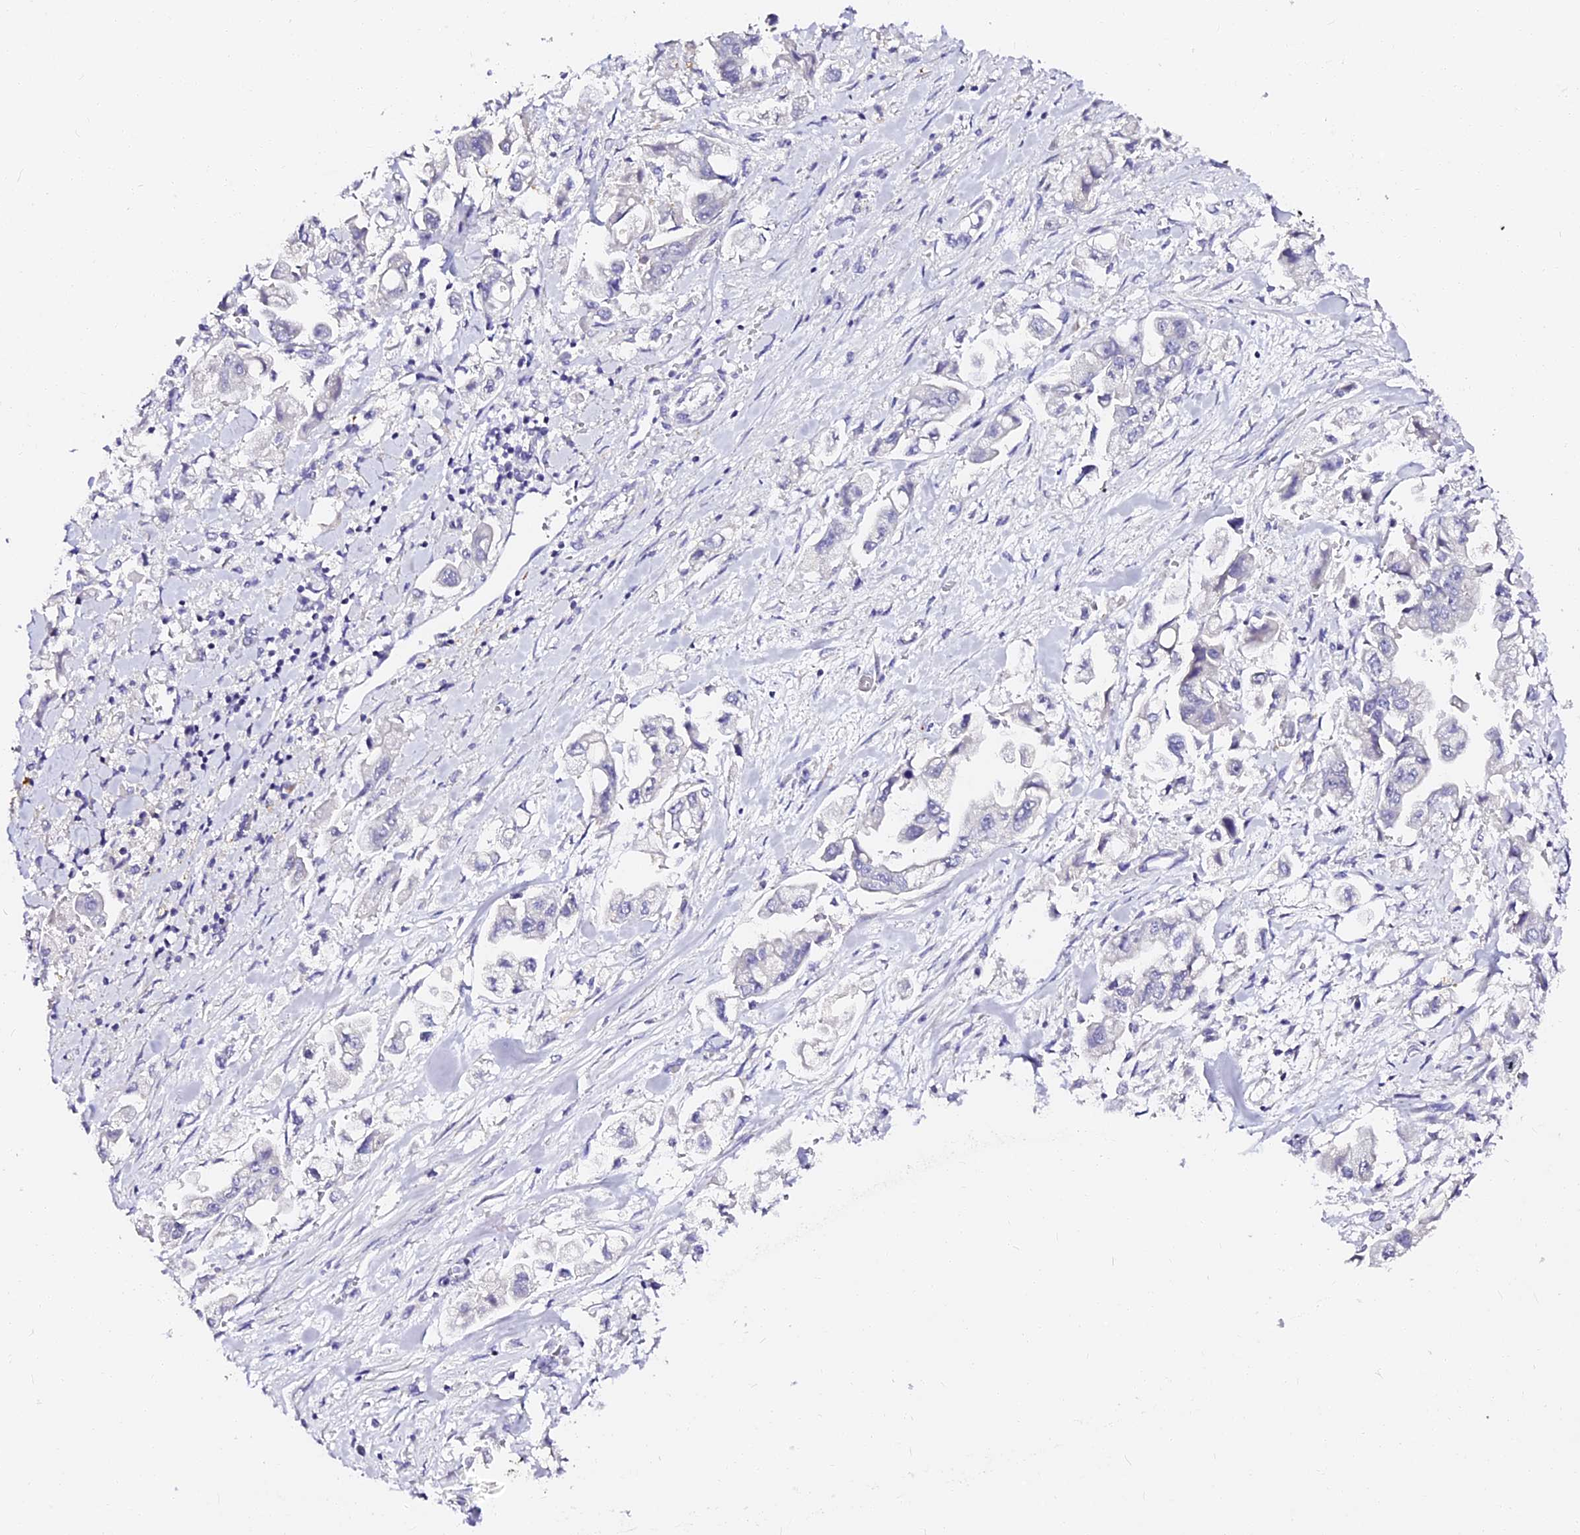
{"staining": {"intensity": "negative", "quantity": "none", "location": "none"}, "tissue": "stomach cancer", "cell_type": "Tumor cells", "image_type": "cancer", "snomed": [{"axis": "morphology", "description": "Adenocarcinoma, NOS"}, {"axis": "topography", "description": "Stomach"}], "caption": "High power microscopy image of an immunohistochemistry histopathology image of stomach adenocarcinoma, revealing no significant expression in tumor cells.", "gene": "VPS33B", "patient": {"sex": "male", "age": 62}}